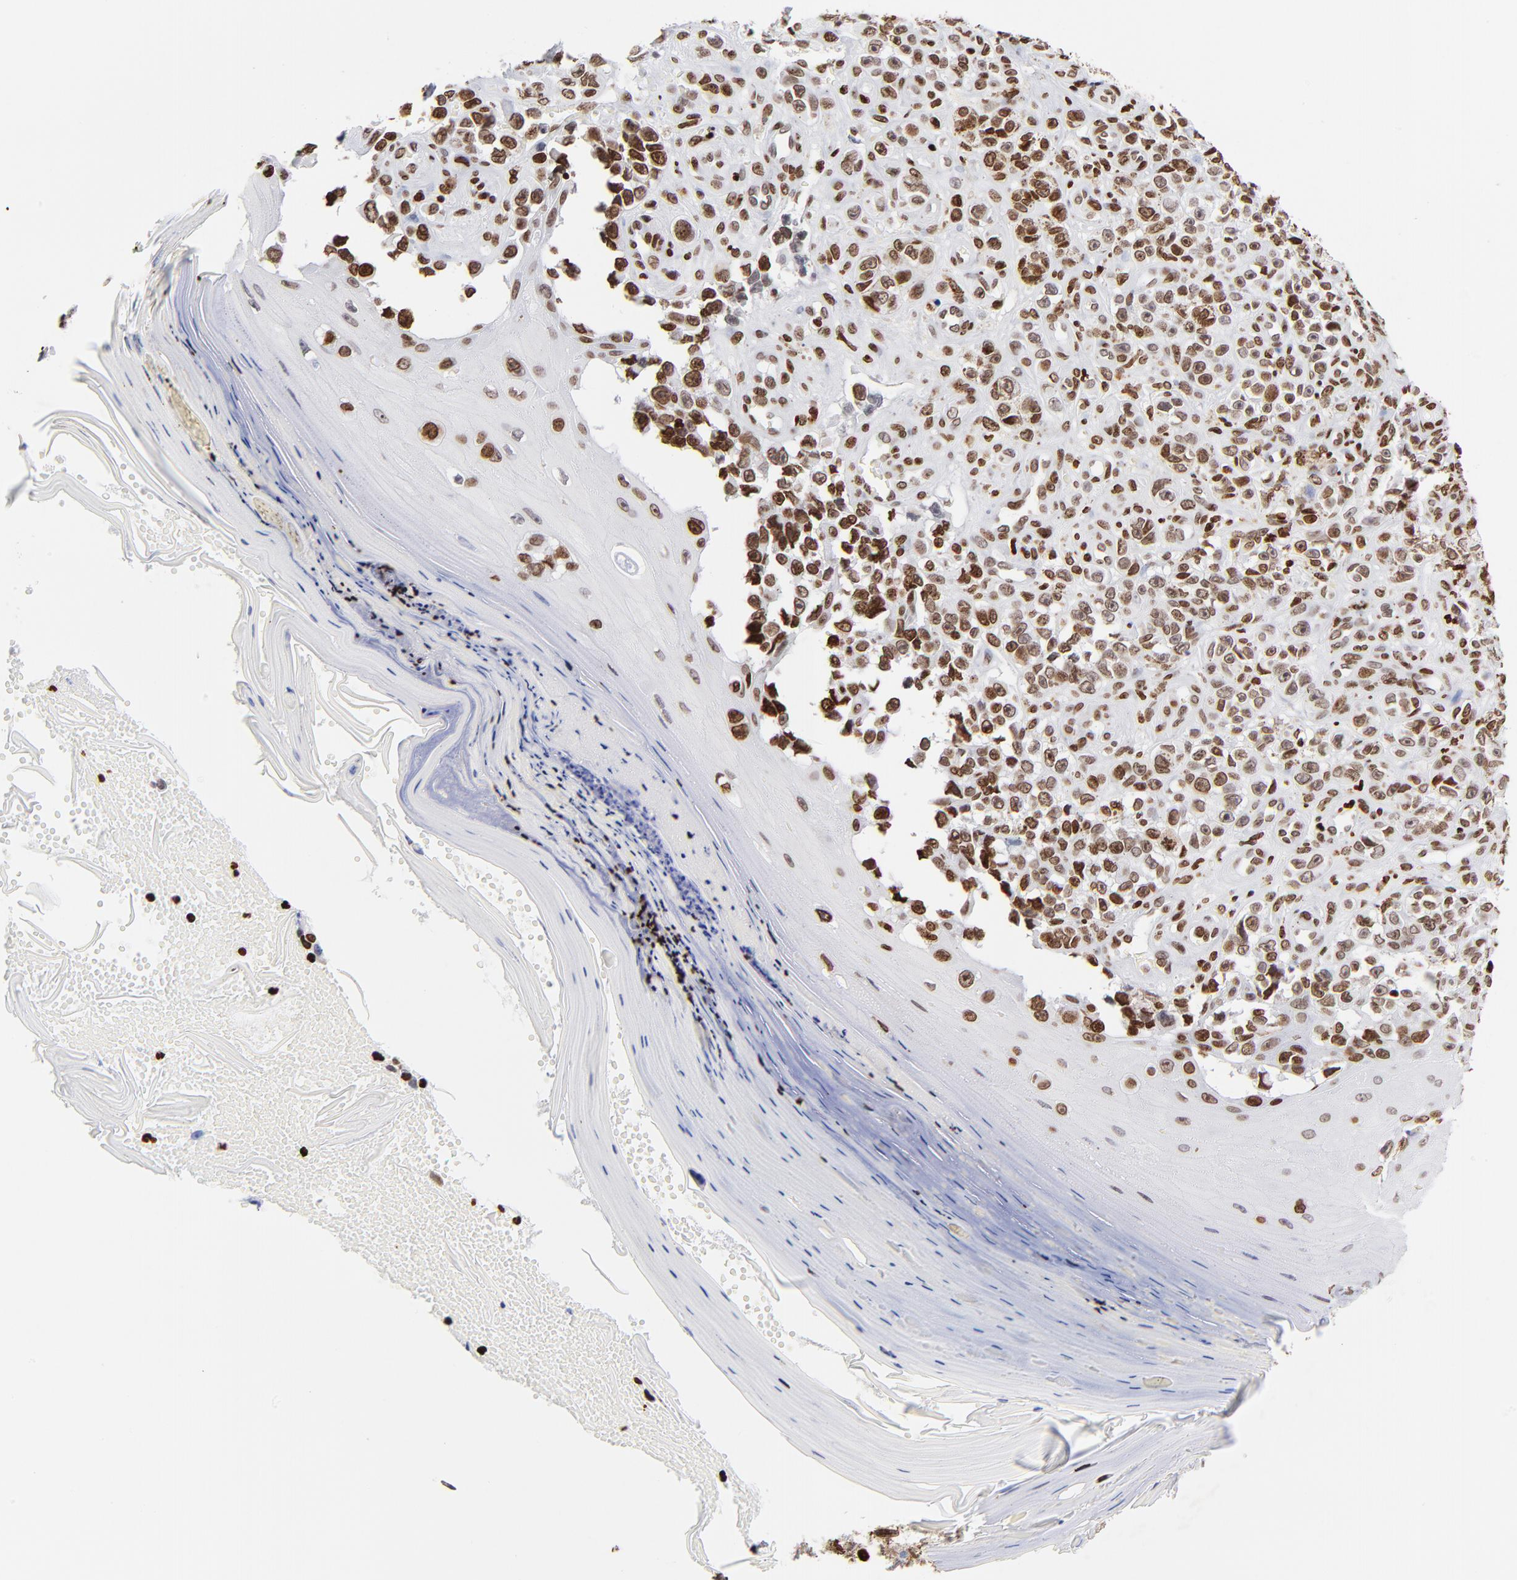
{"staining": {"intensity": "moderate", "quantity": ">75%", "location": "nuclear"}, "tissue": "melanoma", "cell_type": "Tumor cells", "image_type": "cancer", "snomed": [{"axis": "morphology", "description": "Malignant melanoma, NOS"}, {"axis": "topography", "description": "Skin"}], "caption": "There is medium levels of moderate nuclear positivity in tumor cells of melanoma, as demonstrated by immunohistochemical staining (brown color).", "gene": "FBH1", "patient": {"sex": "female", "age": 82}}